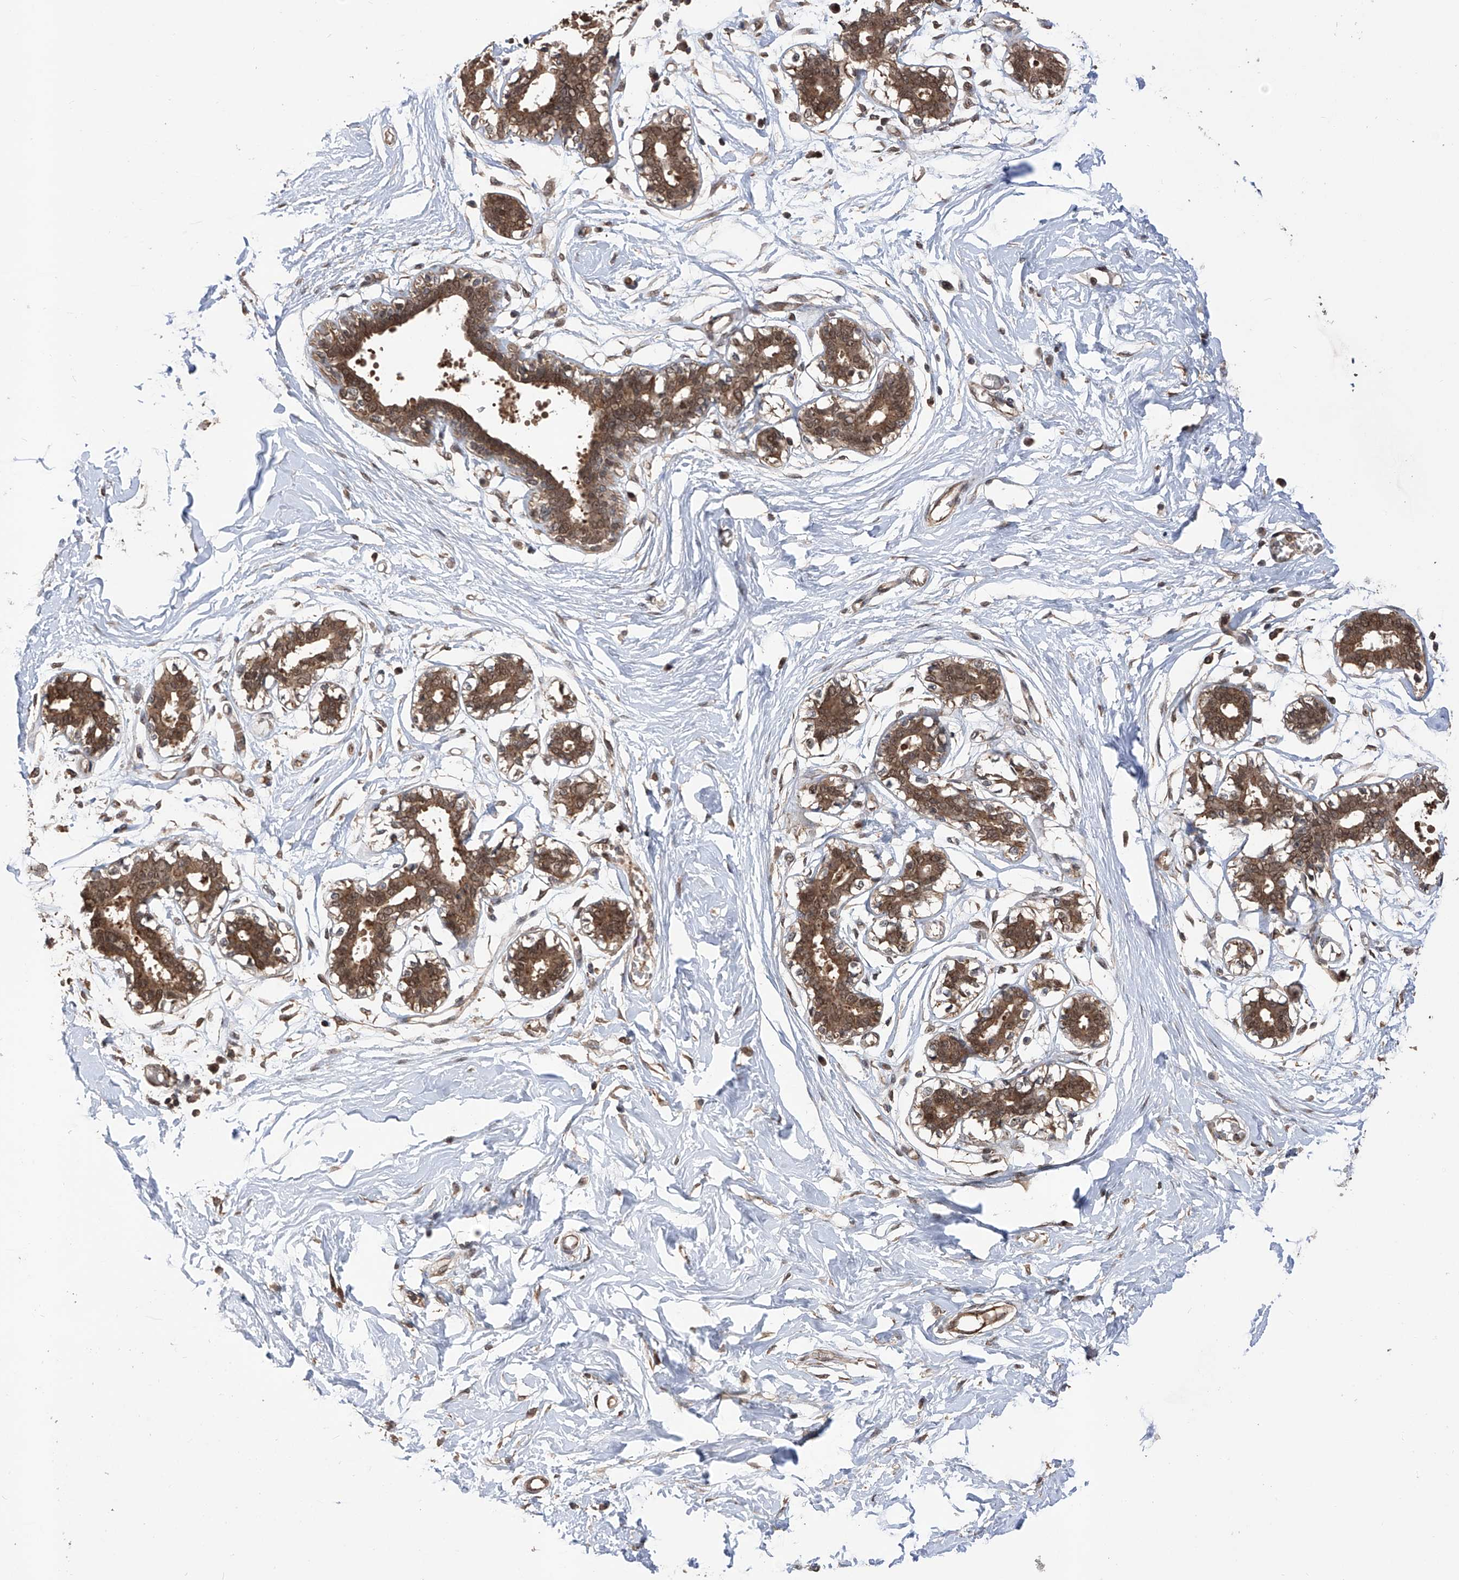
{"staining": {"intensity": "moderate", "quantity": ">75%", "location": "nuclear"}, "tissue": "breast", "cell_type": "Adipocytes", "image_type": "normal", "snomed": [{"axis": "morphology", "description": "Normal tissue, NOS"}, {"axis": "topography", "description": "Breast"}], "caption": "IHC photomicrograph of normal breast stained for a protein (brown), which shows medium levels of moderate nuclear expression in approximately >75% of adipocytes.", "gene": "LYSMD4", "patient": {"sex": "female", "age": 27}}